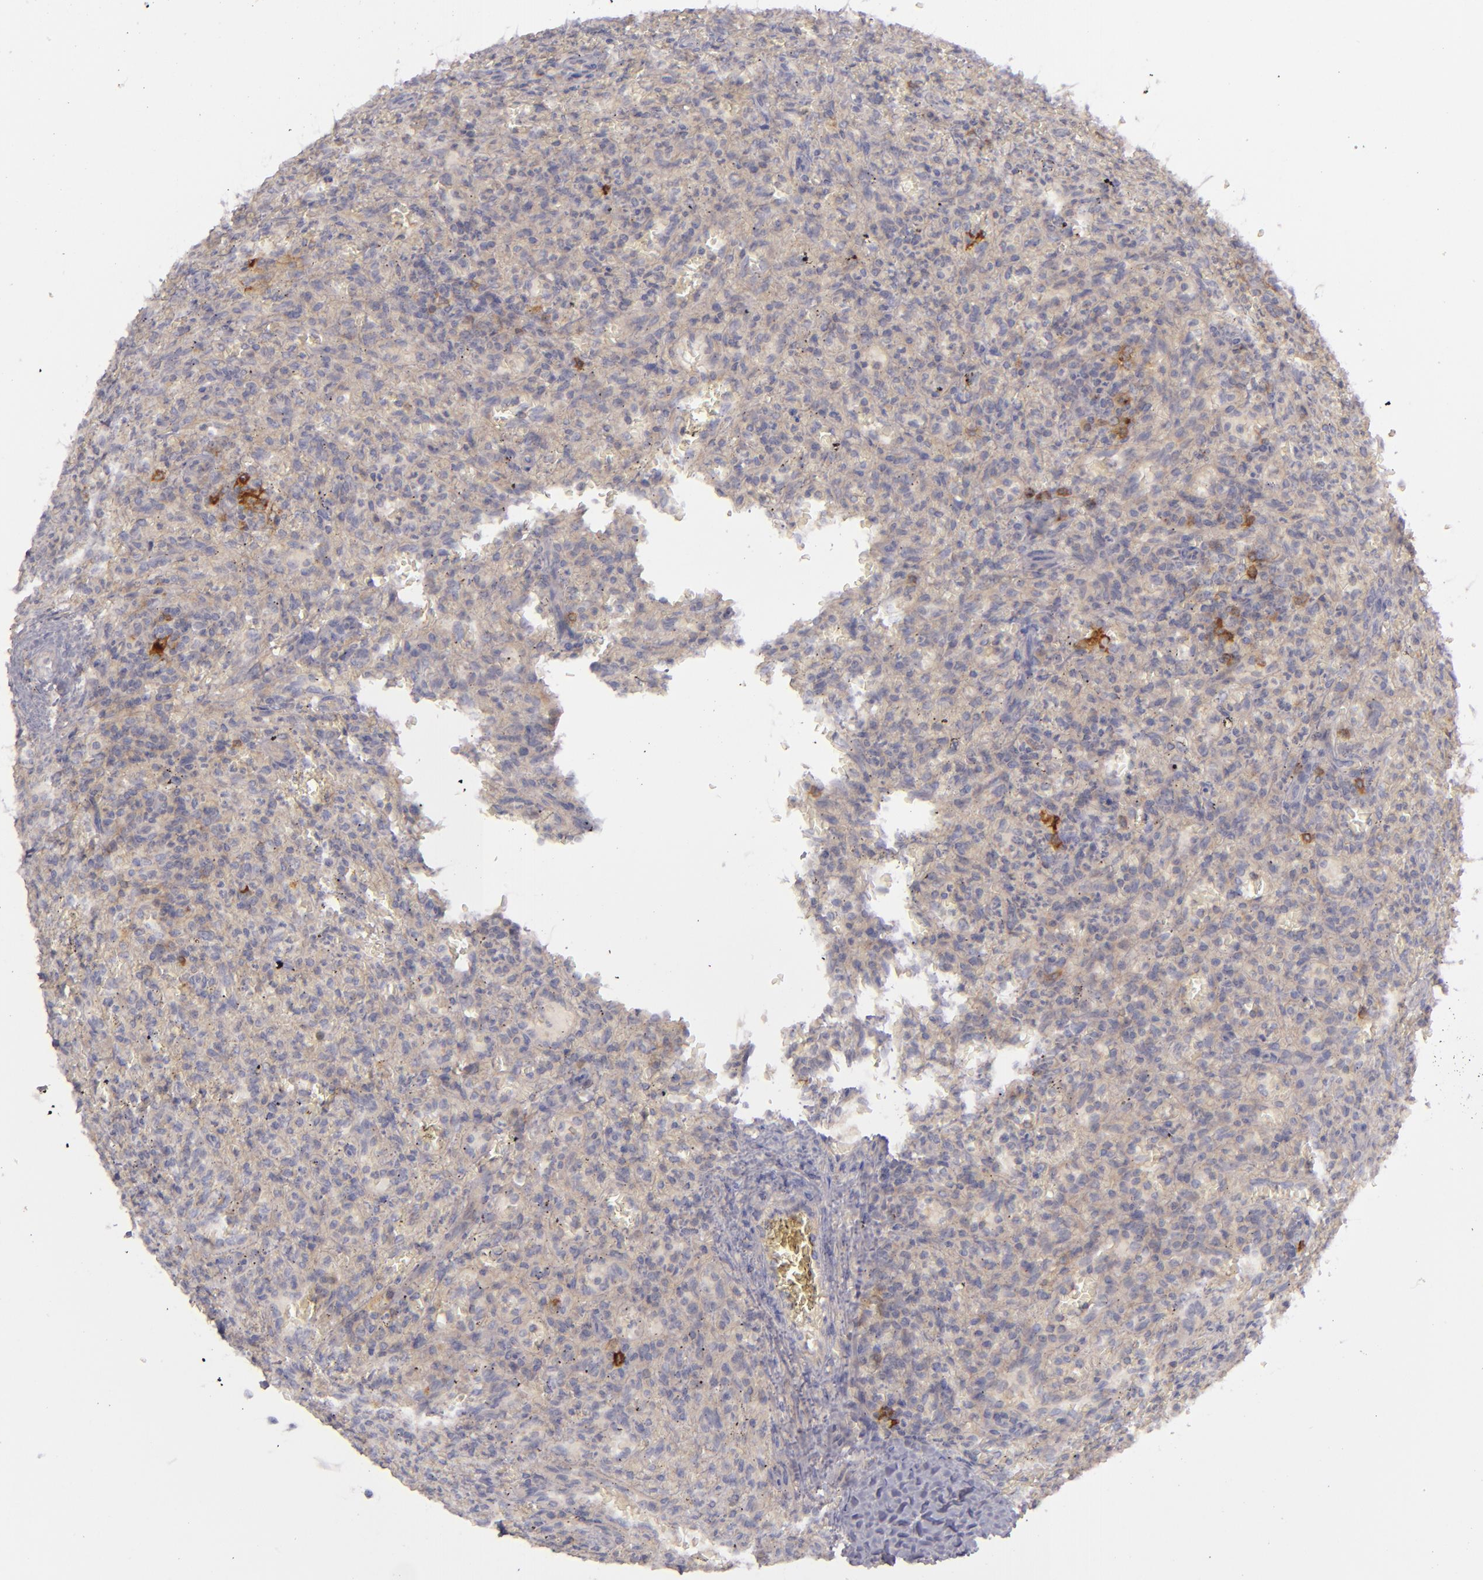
{"staining": {"intensity": "strong", "quantity": "<25%", "location": "cytoplasmic/membranous"}, "tissue": "lymphoma", "cell_type": "Tumor cells", "image_type": "cancer", "snomed": [{"axis": "morphology", "description": "Malignant lymphoma, non-Hodgkin's type, Low grade"}, {"axis": "topography", "description": "Spleen"}], "caption": "Lymphoma tissue reveals strong cytoplasmic/membranous staining in about <25% of tumor cells, visualized by immunohistochemistry. The protein is shown in brown color, while the nuclei are stained blue.", "gene": "CD83", "patient": {"sex": "female", "age": 64}}